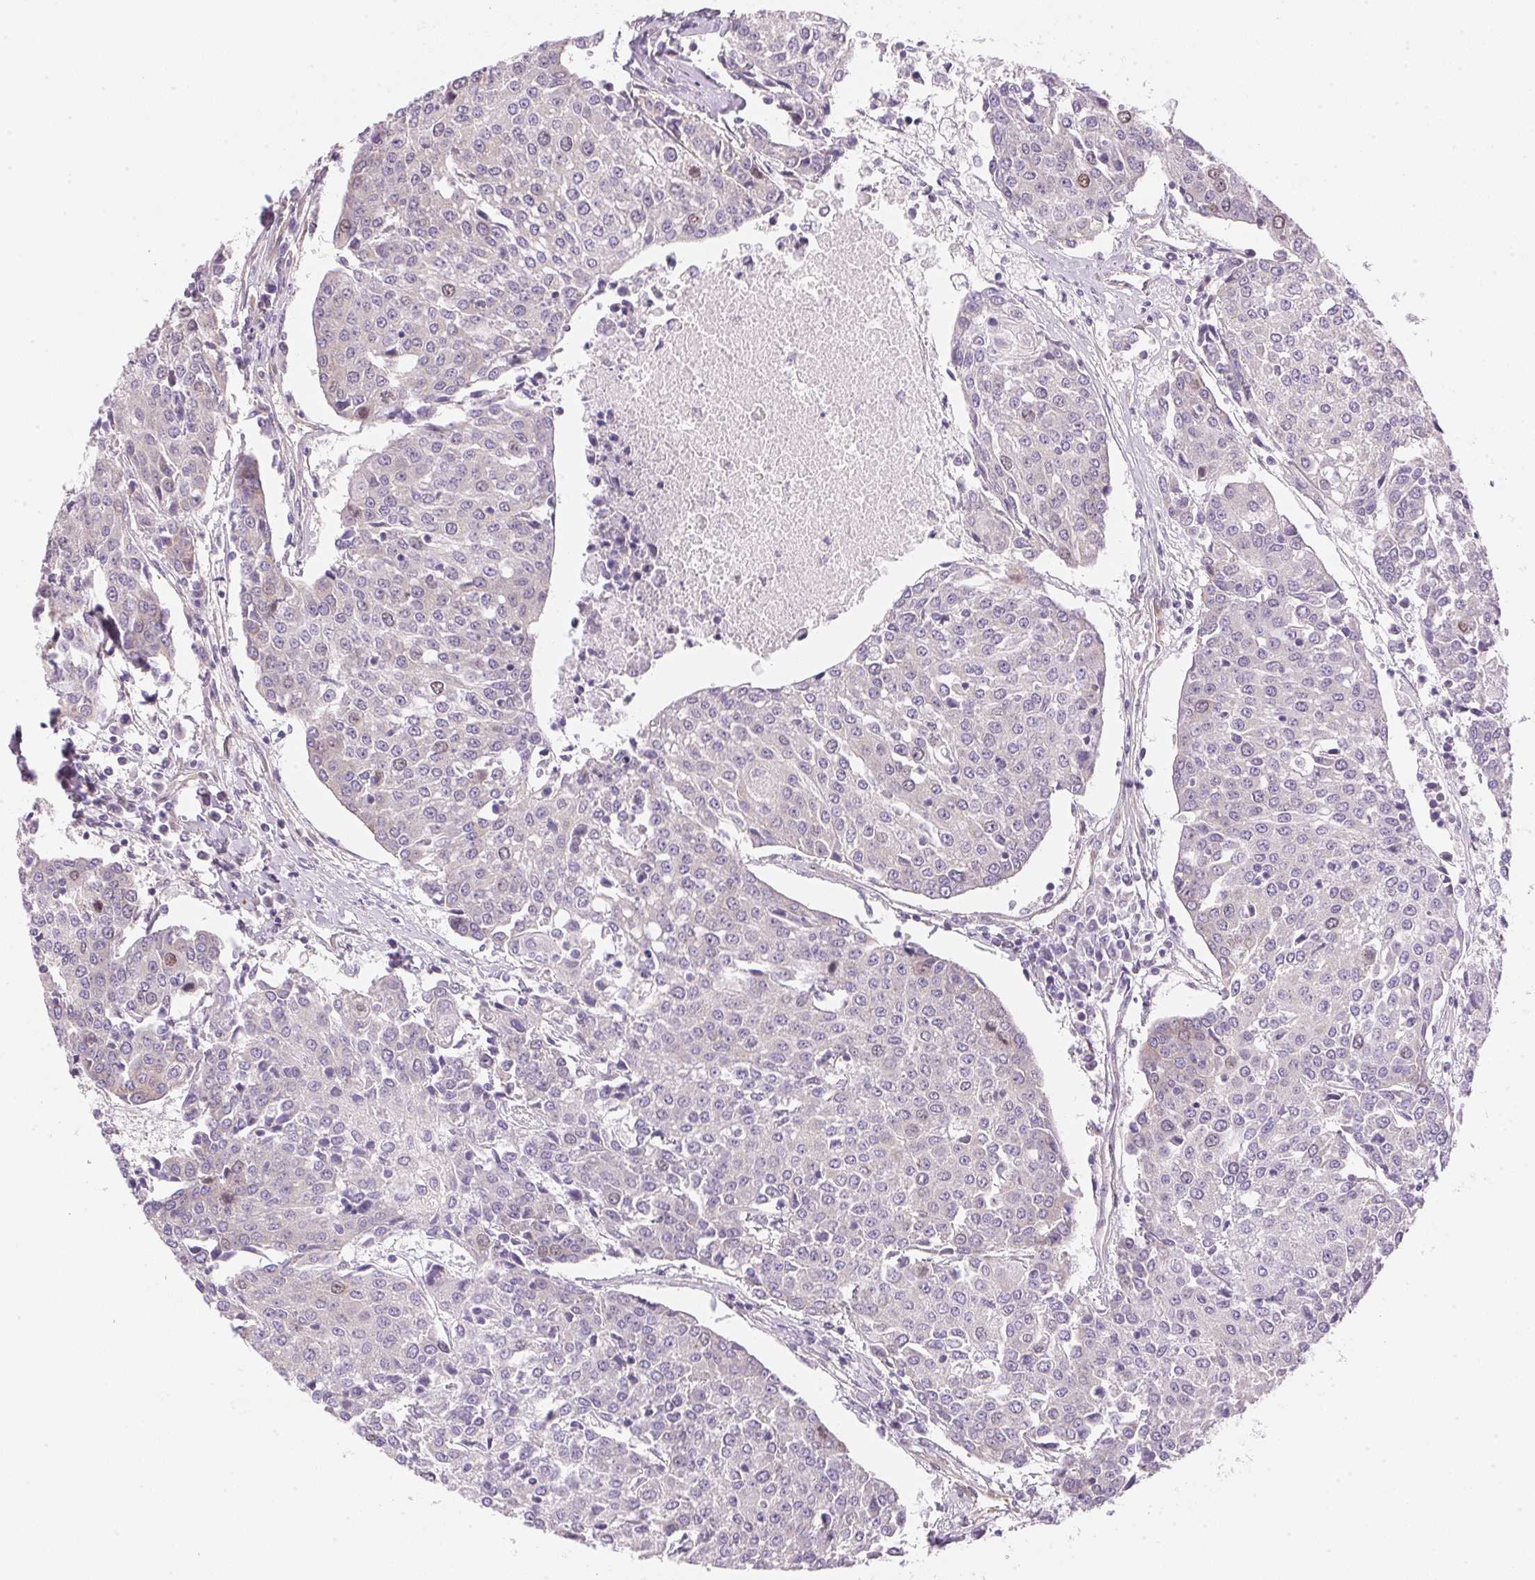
{"staining": {"intensity": "weak", "quantity": "<25%", "location": "nuclear"}, "tissue": "urothelial cancer", "cell_type": "Tumor cells", "image_type": "cancer", "snomed": [{"axis": "morphology", "description": "Urothelial carcinoma, High grade"}, {"axis": "topography", "description": "Urinary bladder"}], "caption": "This is a histopathology image of immunohistochemistry staining of urothelial cancer, which shows no positivity in tumor cells.", "gene": "SMTN", "patient": {"sex": "female", "age": 85}}